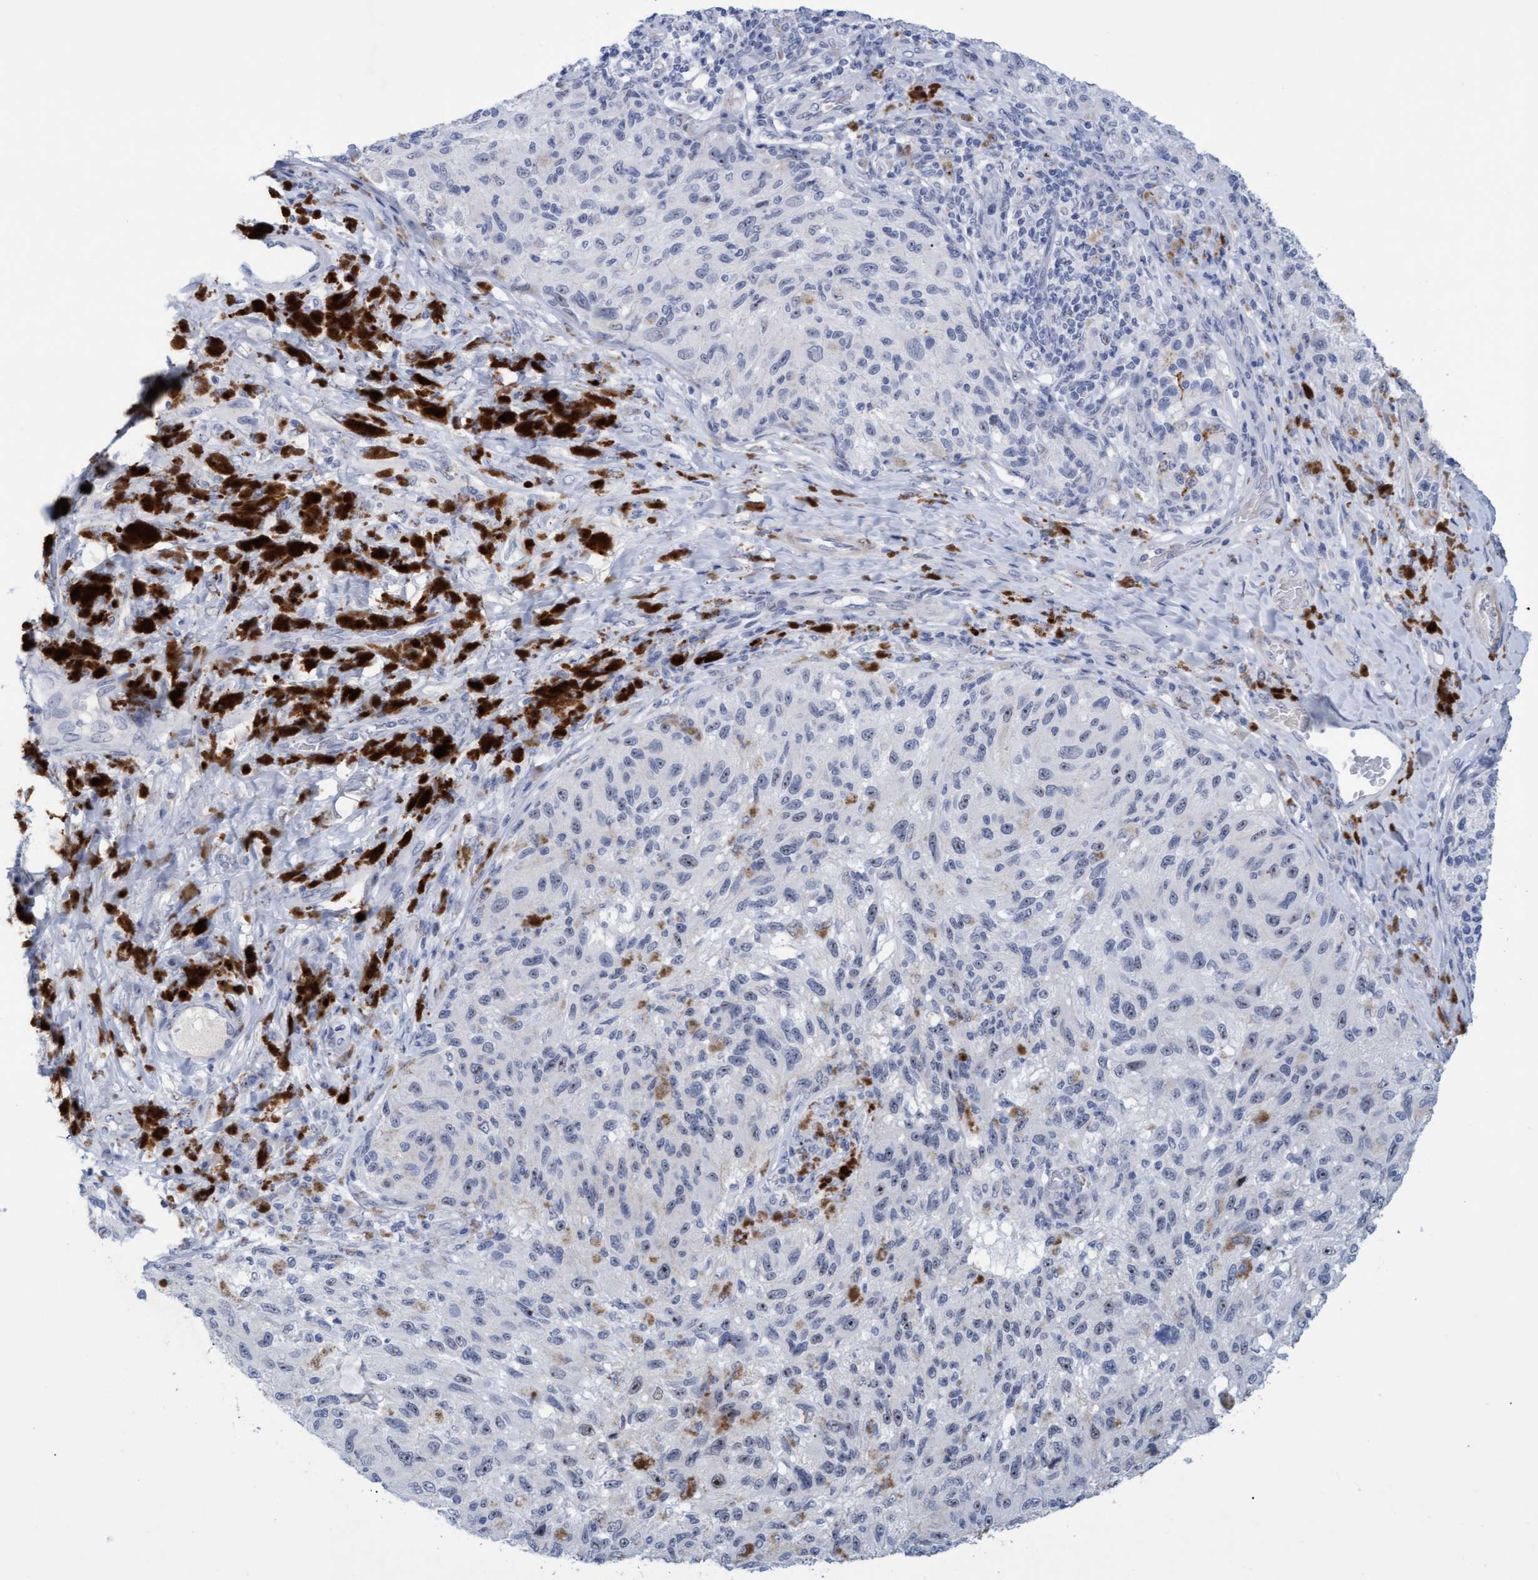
{"staining": {"intensity": "negative", "quantity": "none", "location": "none"}, "tissue": "melanoma", "cell_type": "Tumor cells", "image_type": "cancer", "snomed": [{"axis": "morphology", "description": "Malignant melanoma, NOS"}, {"axis": "topography", "description": "Skin"}], "caption": "This is a histopathology image of immunohistochemistry staining of melanoma, which shows no staining in tumor cells. (DAB immunohistochemistry with hematoxylin counter stain).", "gene": "PINX1", "patient": {"sex": "female", "age": 73}}